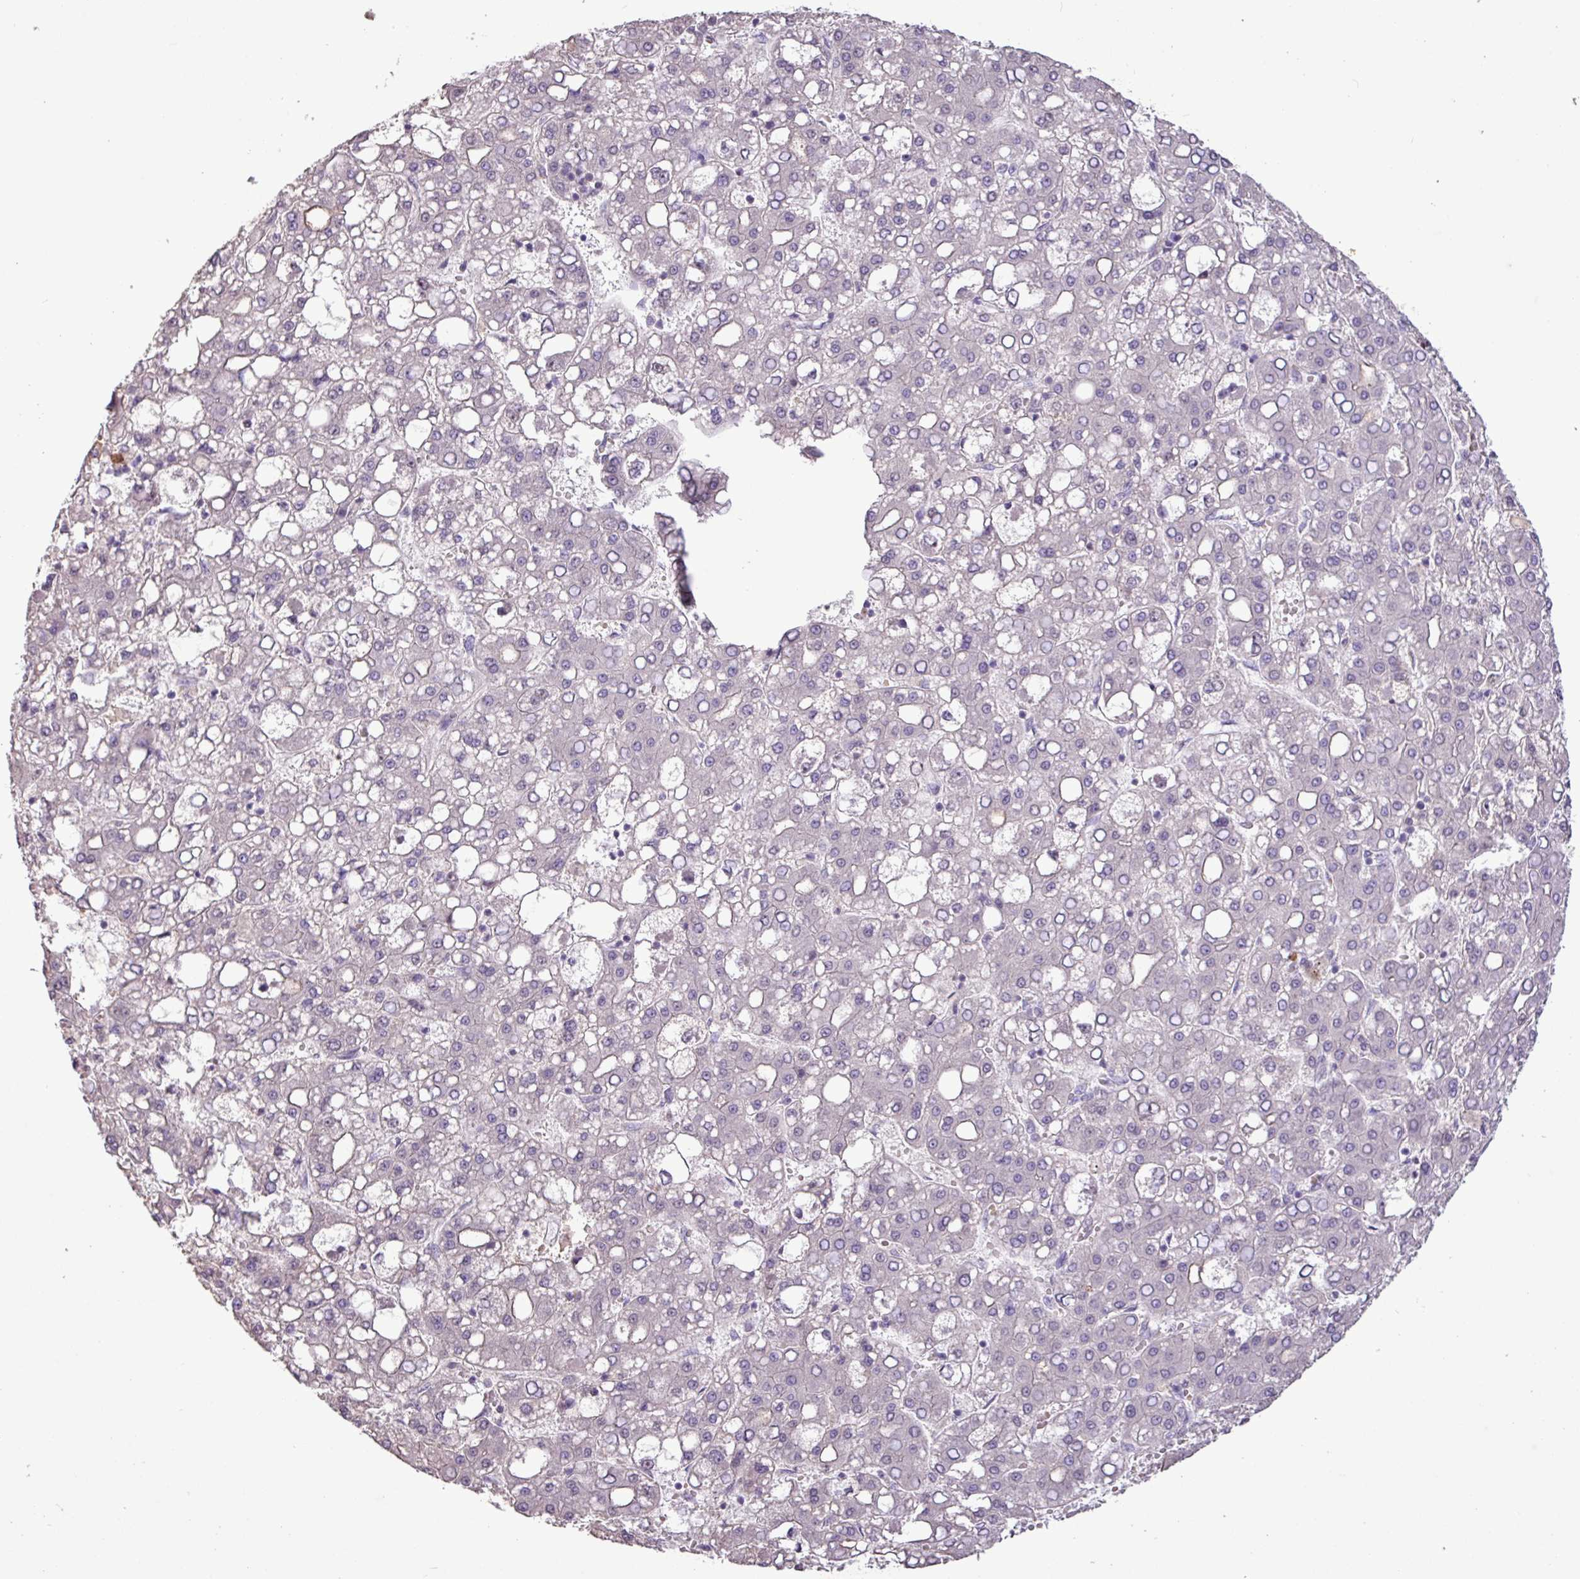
{"staining": {"intensity": "negative", "quantity": "none", "location": "none"}, "tissue": "liver cancer", "cell_type": "Tumor cells", "image_type": "cancer", "snomed": [{"axis": "morphology", "description": "Carcinoma, Hepatocellular, NOS"}, {"axis": "topography", "description": "Liver"}], "caption": "Immunohistochemistry (IHC) histopathology image of neoplastic tissue: liver cancer stained with DAB shows no significant protein expression in tumor cells.", "gene": "L3MBTL3", "patient": {"sex": "male", "age": 65}}